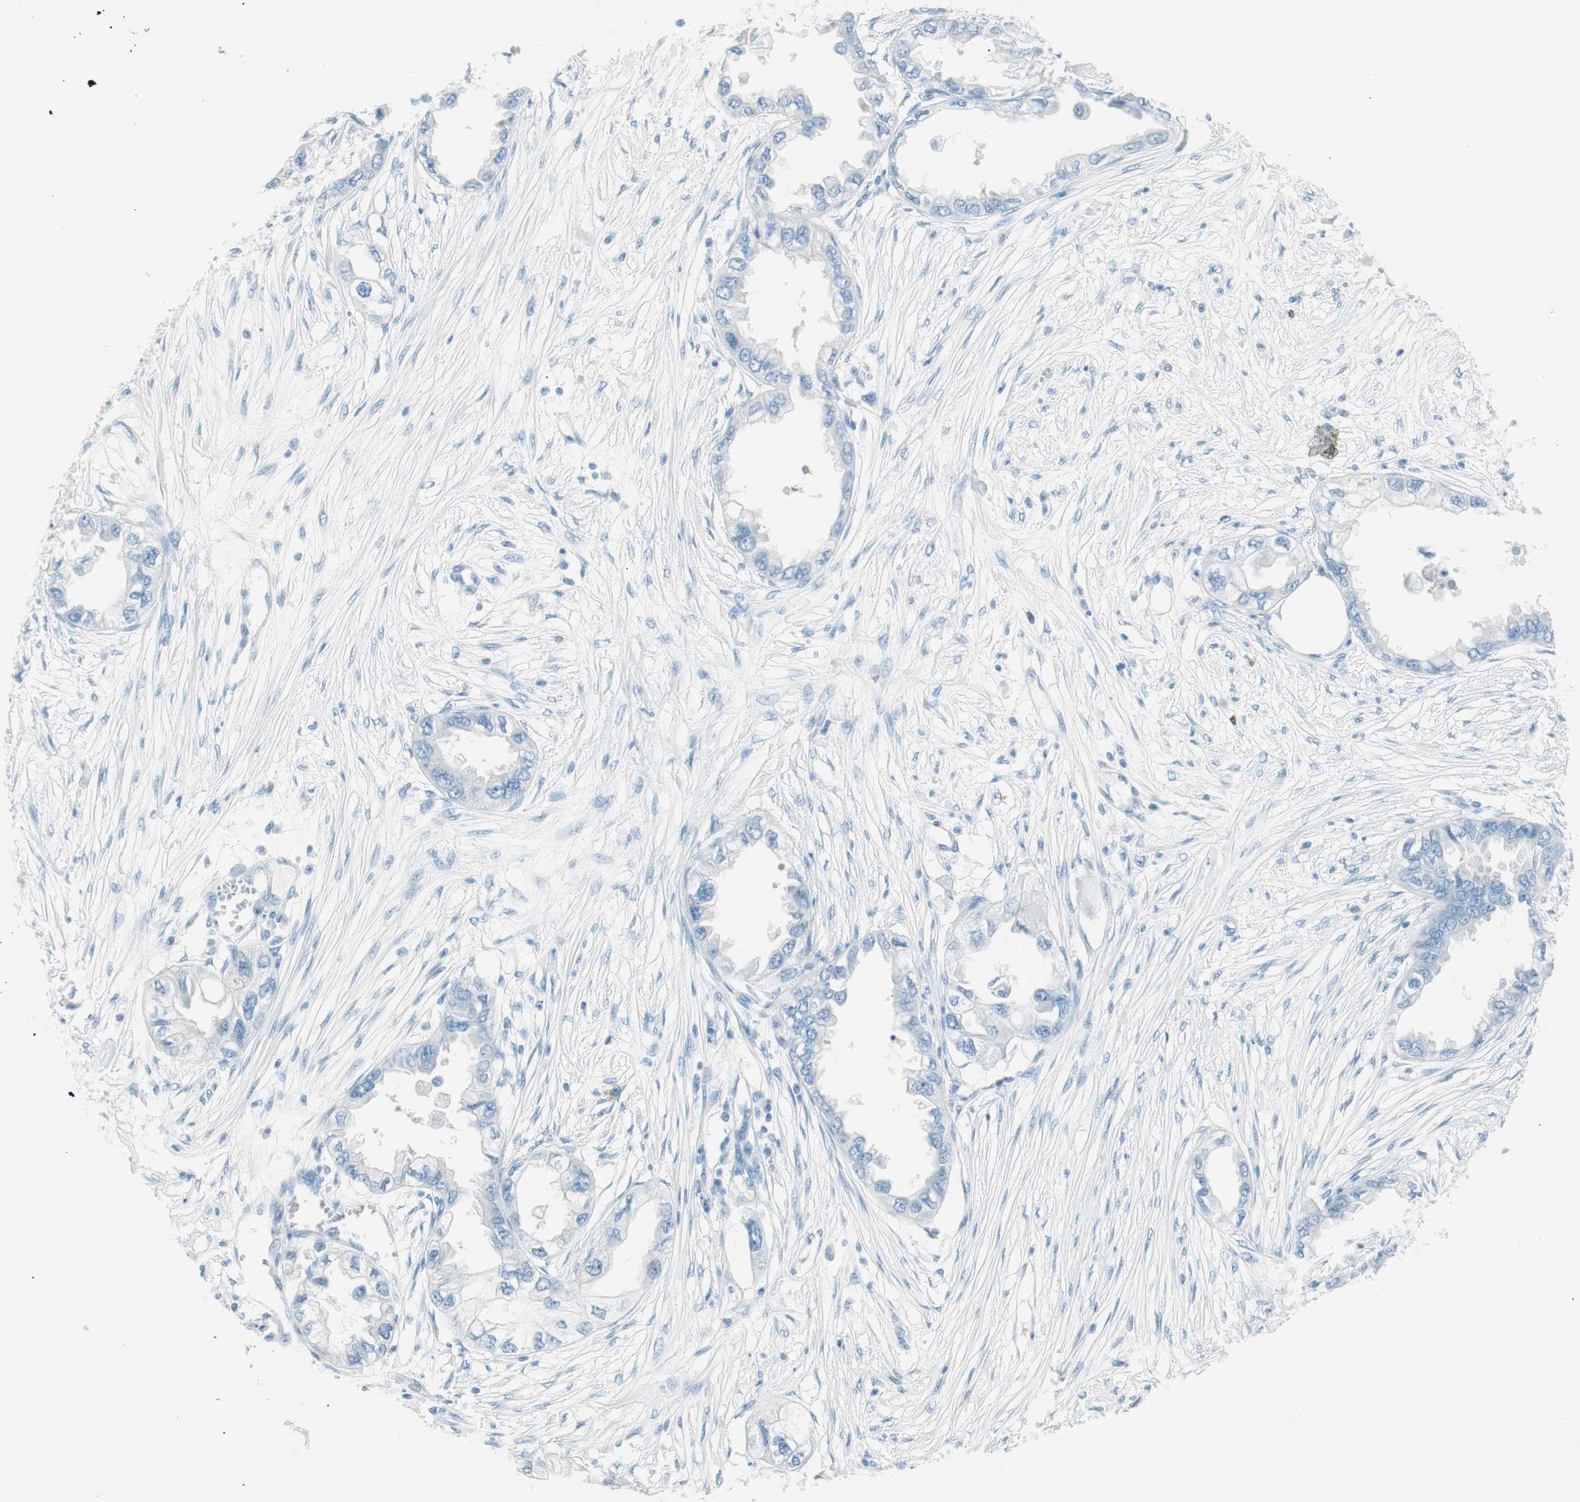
{"staining": {"intensity": "negative", "quantity": "none", "location": "none"}, "tissue": "endometrial cancer", "cell_type": "Tumor cells", "image_type": "cancer", "snomed": [{"axis": "morphology", "description": "Adenocarcinoma, NOS"}, {"axis": "topography", "description": "Endometrium"}], "caption": "Tumor cells show no significant protein expression in endometrial cancer. (DAB IHC visualized using brightfield microscopy, high magnification).", "gene": "TNFRSF13C", "patient": {"sex": "female", "age": 67}}